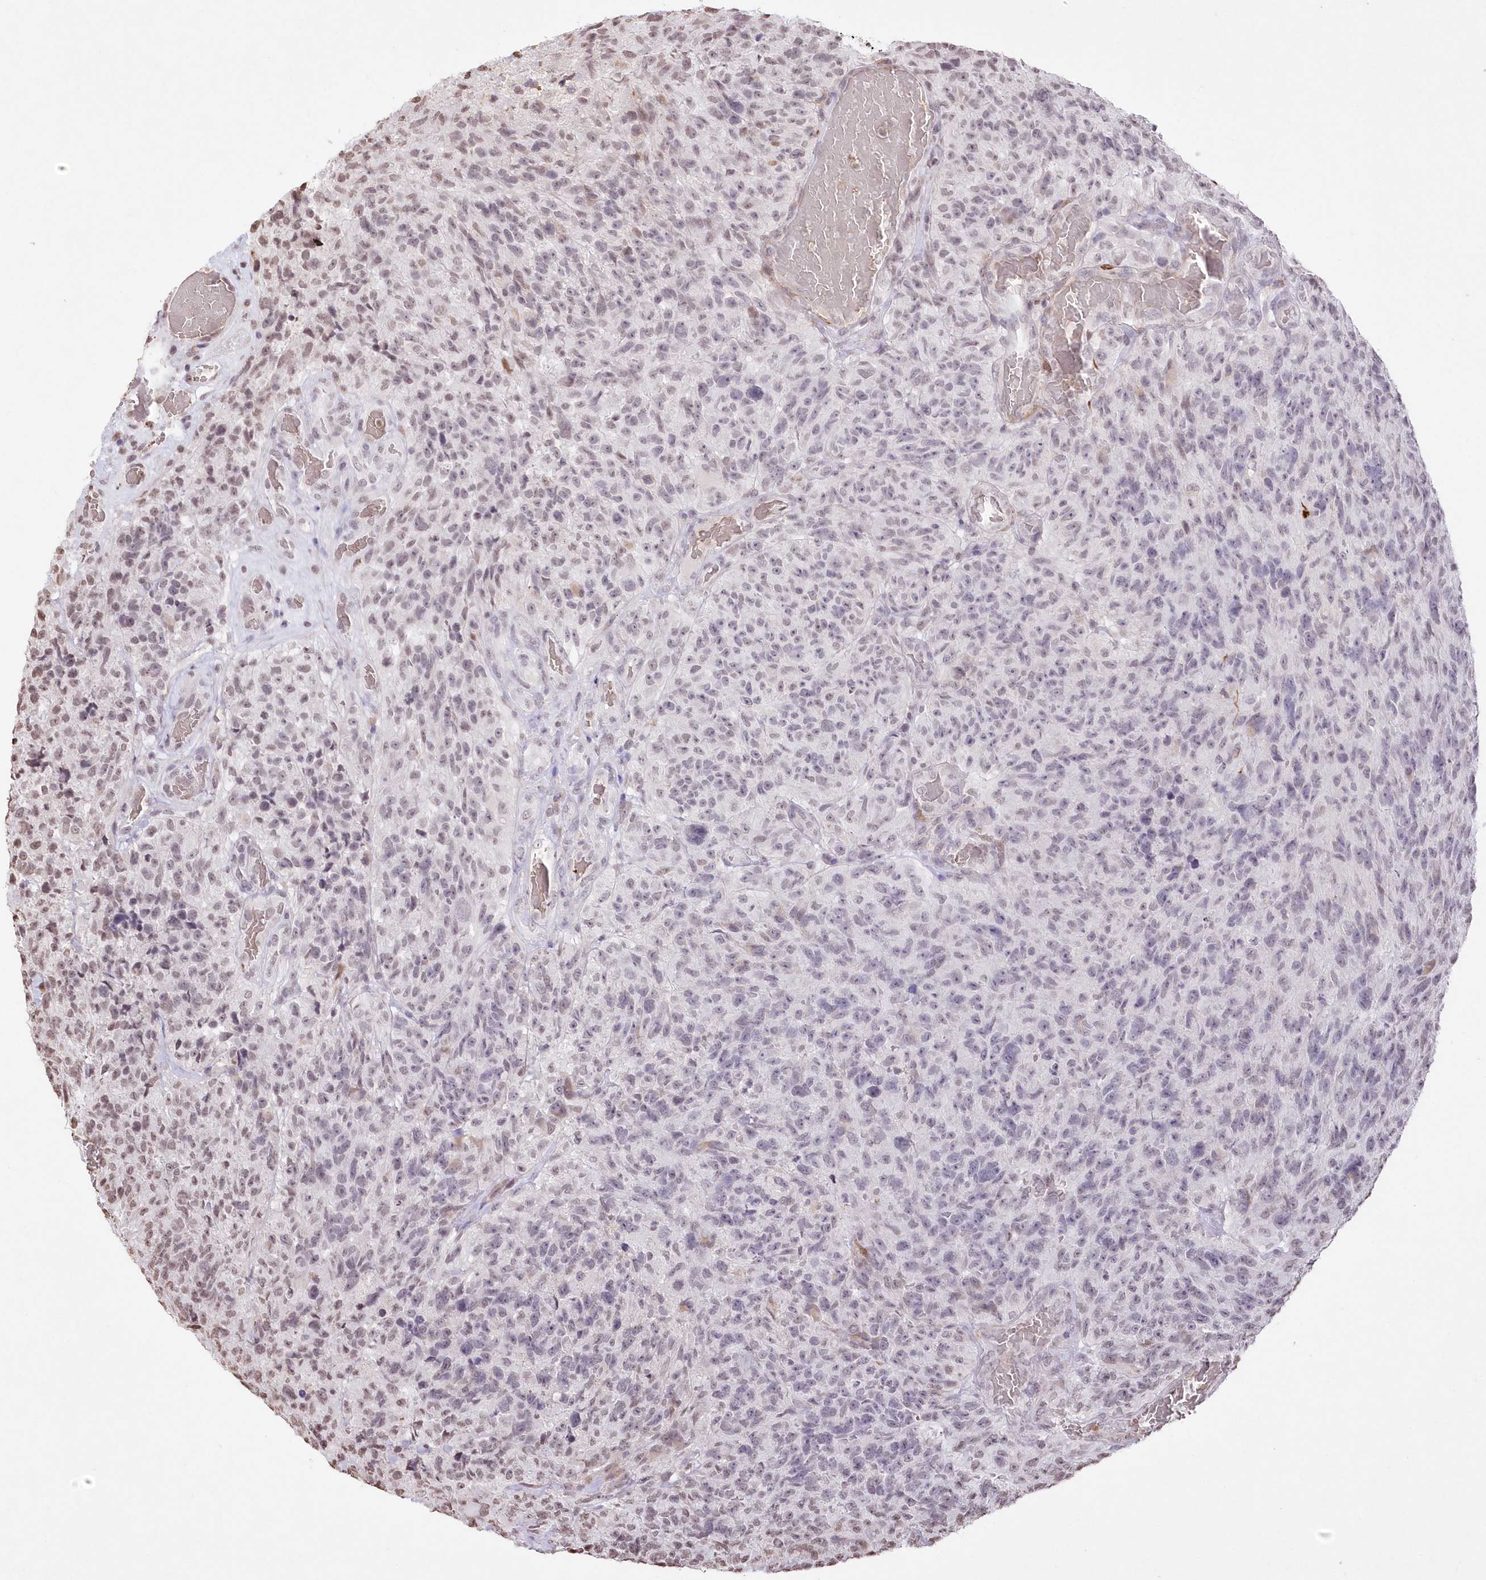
{"staining": {"intensity": "negative", "quantity": "none", "location": "none"}, "tissue": "glioma", "cell_type": "Tumor cells", "image_type": "cancer", "snomed": [{"axis": "morphology", "description": "Glioma, malignant, High grade"}, {"axis": "topography", "description": "Brain"}], "caption": "IHC of human glioma shows no staining in tumor cells.", "gene": "RBM27", "patient": {"sex": "male", "age": 69}}